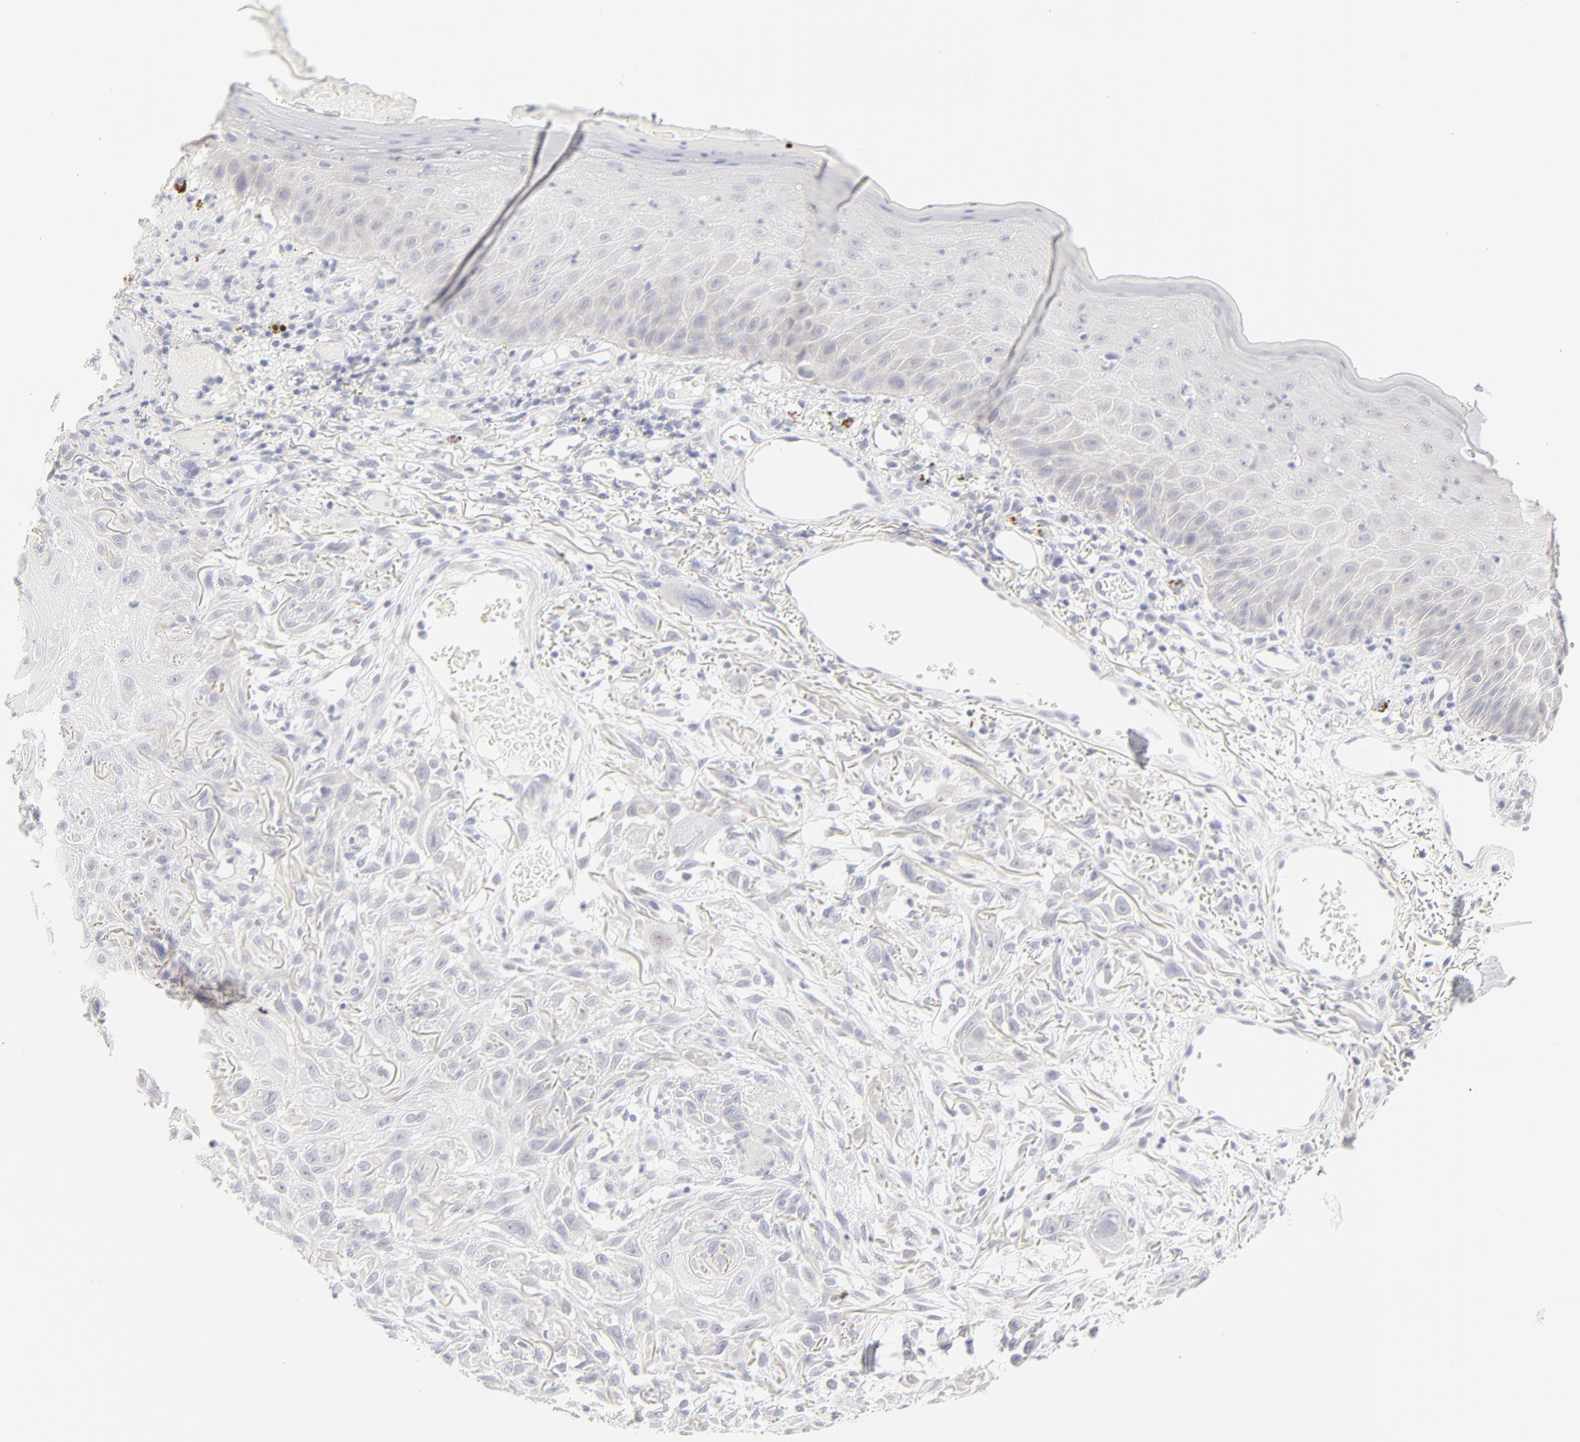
{"staining": {"intensity": "negative", "quantity": "none", "location": "none"}, "tissue": "skin cancer", "cell_type": "Tumor cells", "image_type": "cancer", "snomed": [{"axis": "morphology", "description": "Squamous cell carcinoma, NOS"}, {"axis": "topography", "description": "Skin"}], "caption": "Tumor cells are negative for brown protein staining in squamous cell carcinoma (skin). (Stains: DAB IHC with hematoxylin counter stain, Microscopy: brightfield microscopy at high magnification).", "gene": "NPNT", "patient": {"sex": "female", "age": 59}}